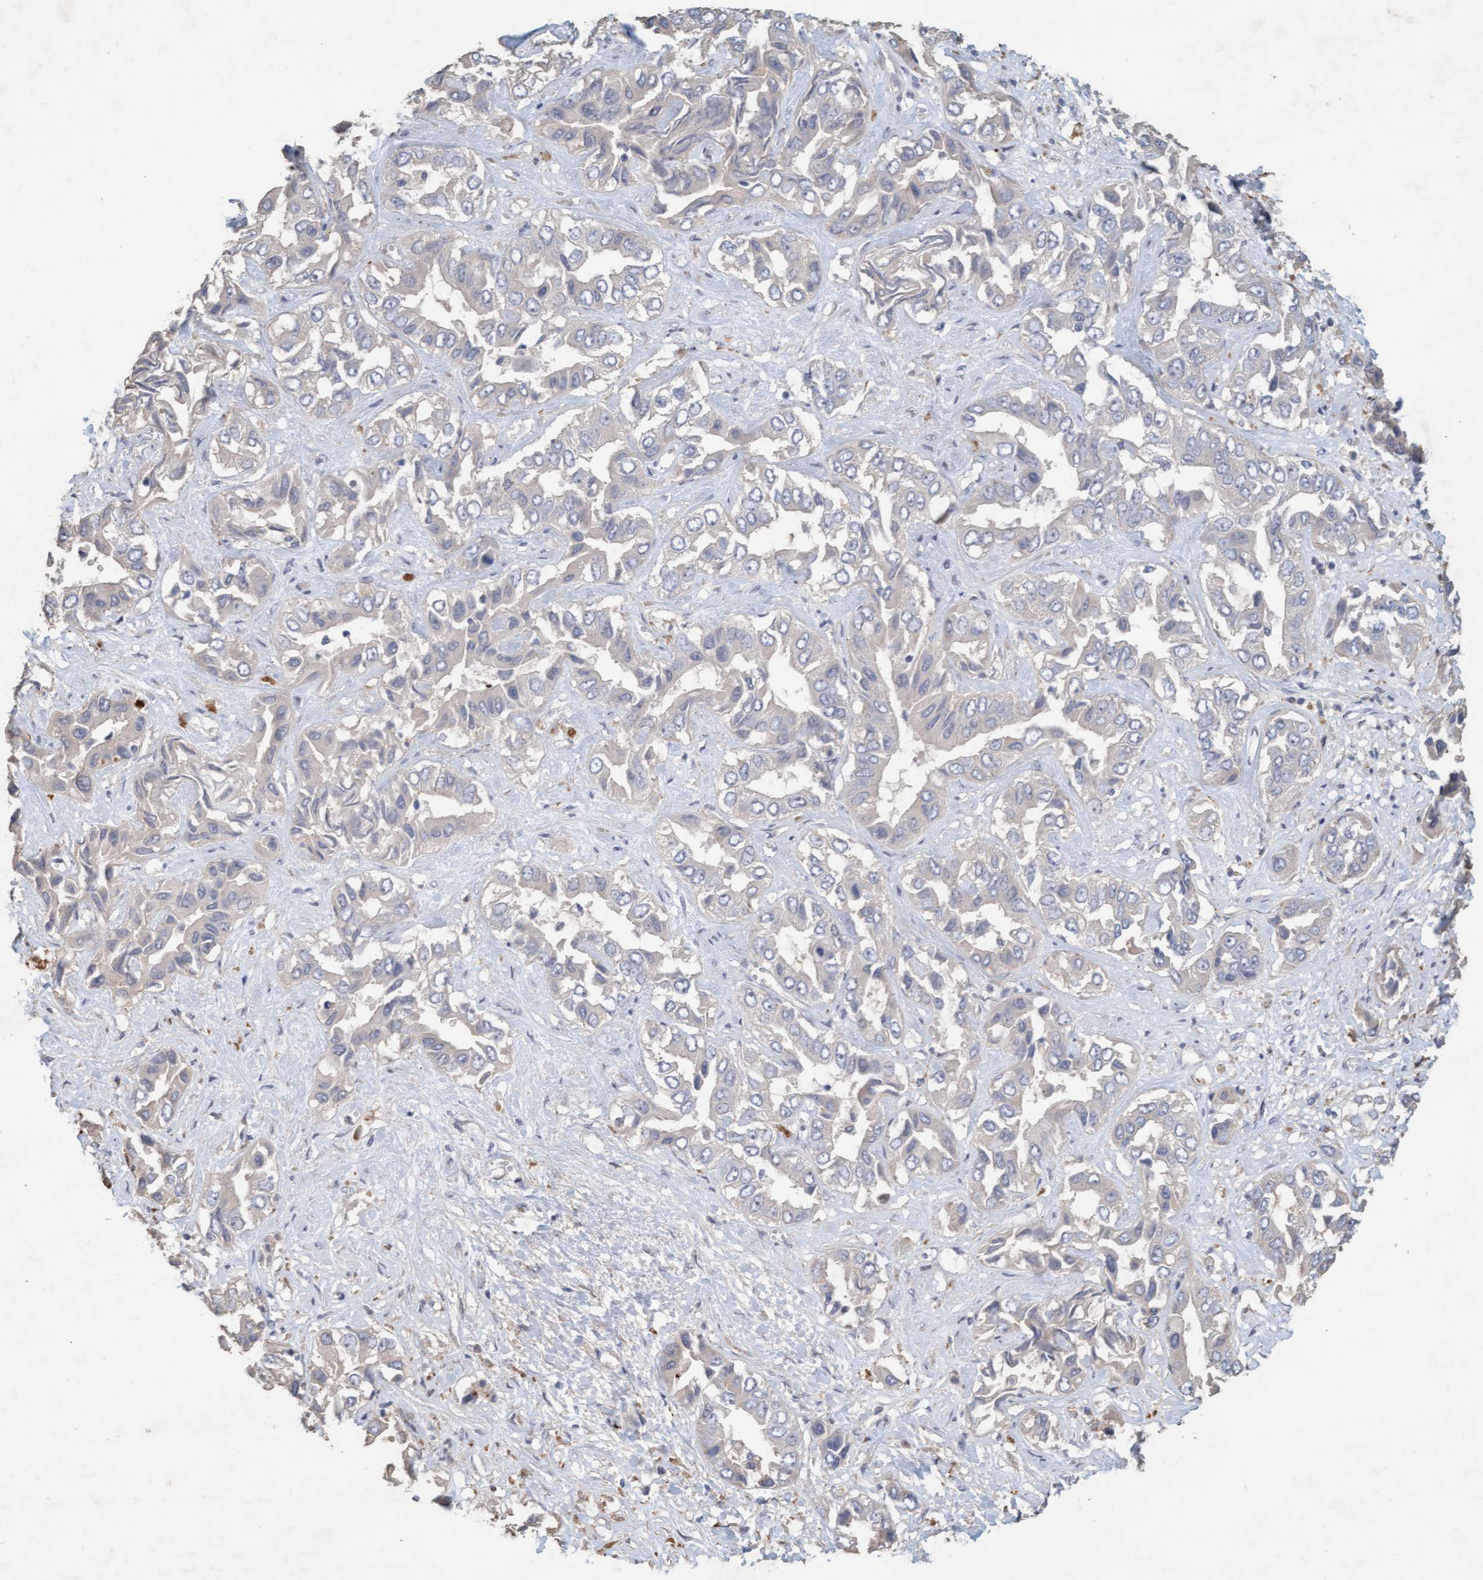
{"staining": {"intensity": "negative", "quantity": "none", "location": "none"}, "tissue": "liver cancer", "cell_type": "Tumor cells", "image_type": "cancer", "snomed": [{"axis": "morphology", "description": "Cholangiocarcinoma"}, {"axis": "topography", "description": "Liver"}], "caption": "Tumor cells show no significant protein staining in liver cholangiocarcinoma.", "gene": "LONRF1", "patient": {"sex": "female", "age": 52}}